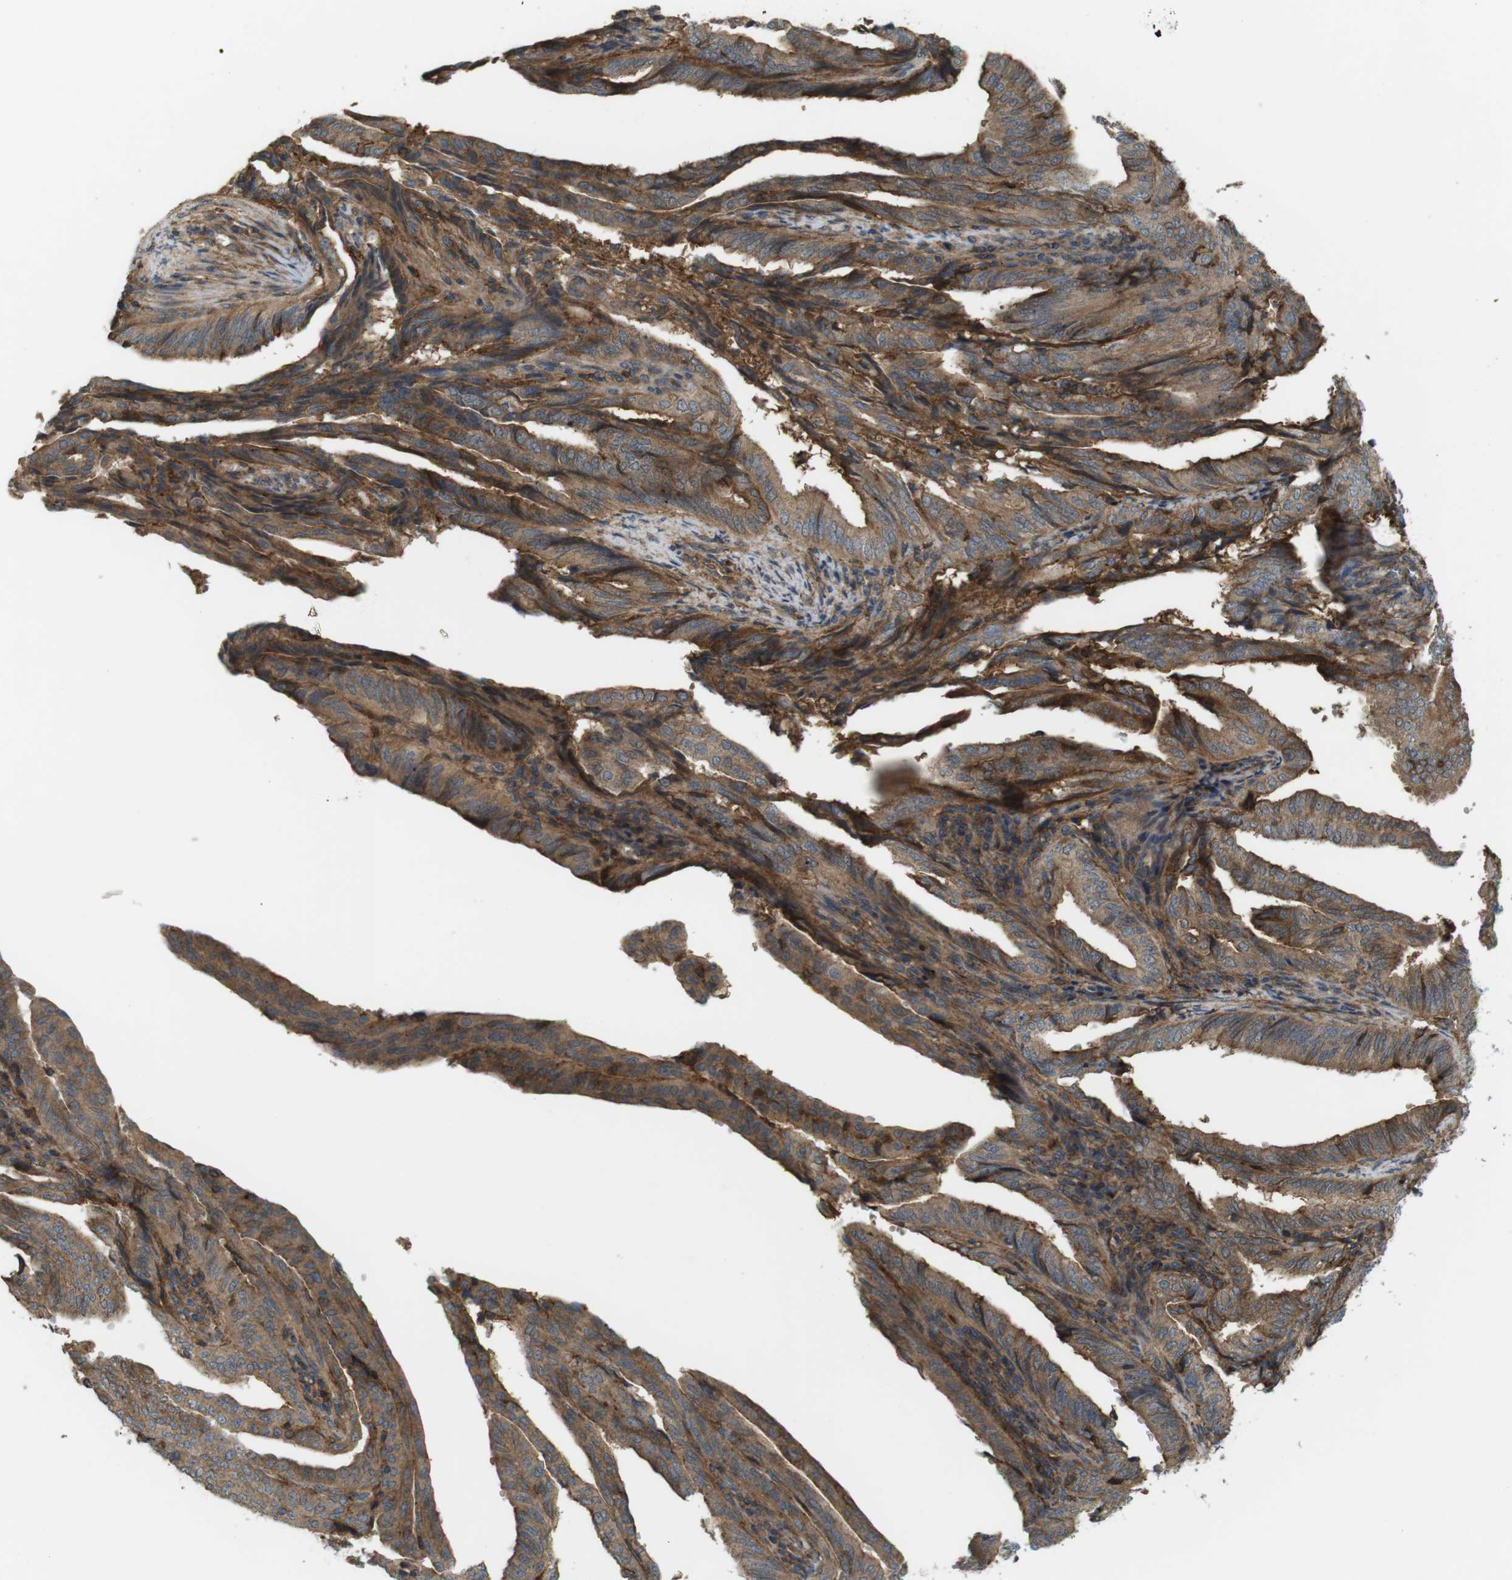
{"staining": {"intensity": "moderate", "quantity": ">75%", "location": "cytoplasmic/membranous"}, "tissue": "endometrial cancer", "cell_type": "Tumor cells", "image_type": "cancer", "snomed": [{"axis": "morphology", "description": "Adenocarcinoma, NOS"}, {"axis": "topography", "description": "Endometrium"}], "caption": "Immunohistochemistry (IHC) histopathology image of adenocarcinoma (endometrial) stained for a protein (brown), which exhibits medium levels of moderate cytoplasmic/membranous positivity in approximately >75% of tumor cells.", "gene": "DDAH2", "patient": {"sex": "female", "age": 58}}